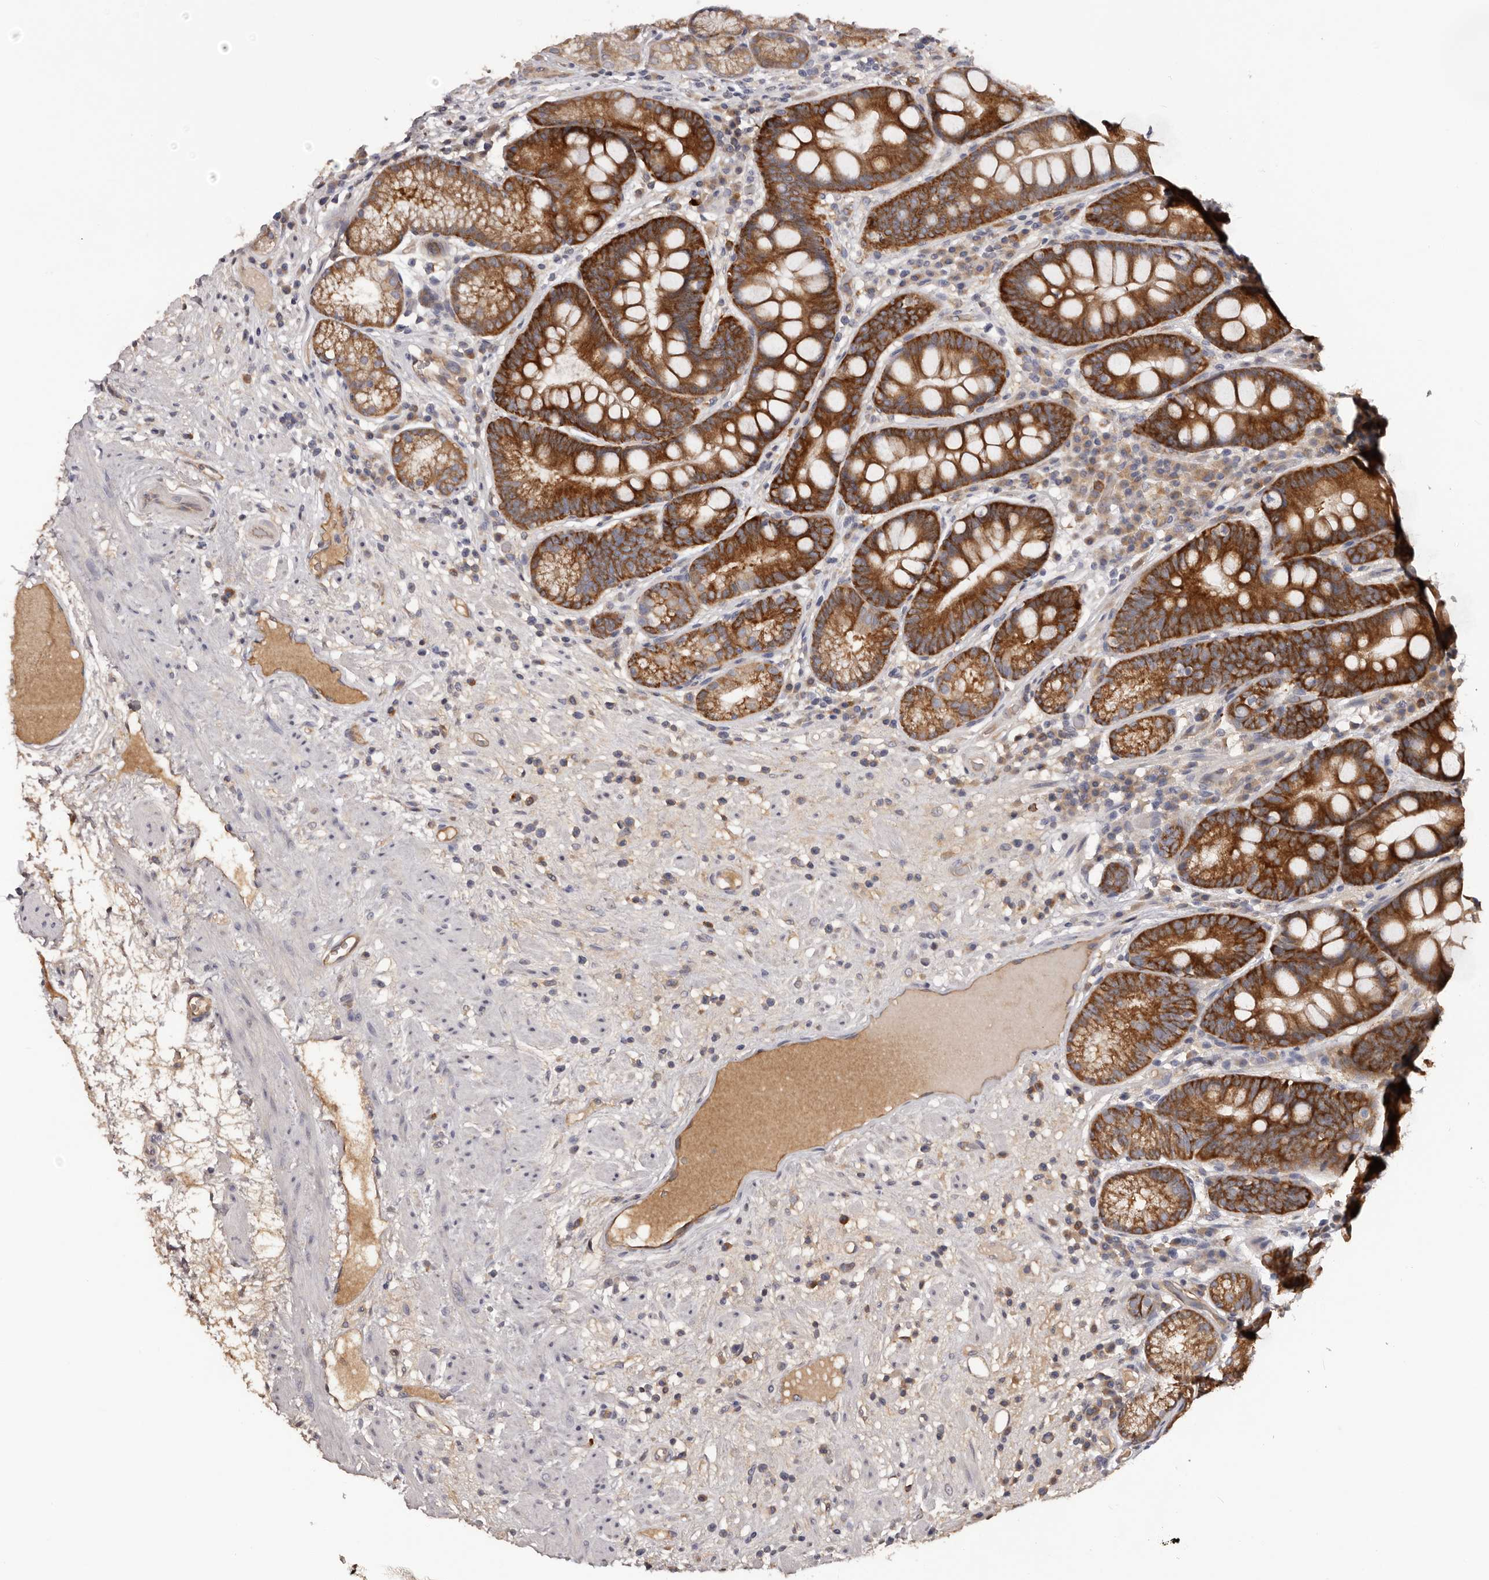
{"staining": {"intensity": "strong", "quantity": ">75%", "location": "cytoplasmic/membranous"}, "tissue": "stomach", "cell_type": "Glandular cells", "image_type": "normal", "snomed": [{"axis": "morphology", "description": "Normal tissue, NOS"}, {"axis": "topography", "description": "Stomach"}], "caption": "Normal stomach demonstrates strong cytoplasmic/membranous positivity in approximately >75% of glandular cells, visualized by immunohistochemistry.", "gene": "LTV1", "patient": {"sex": "male", "age": 57}}